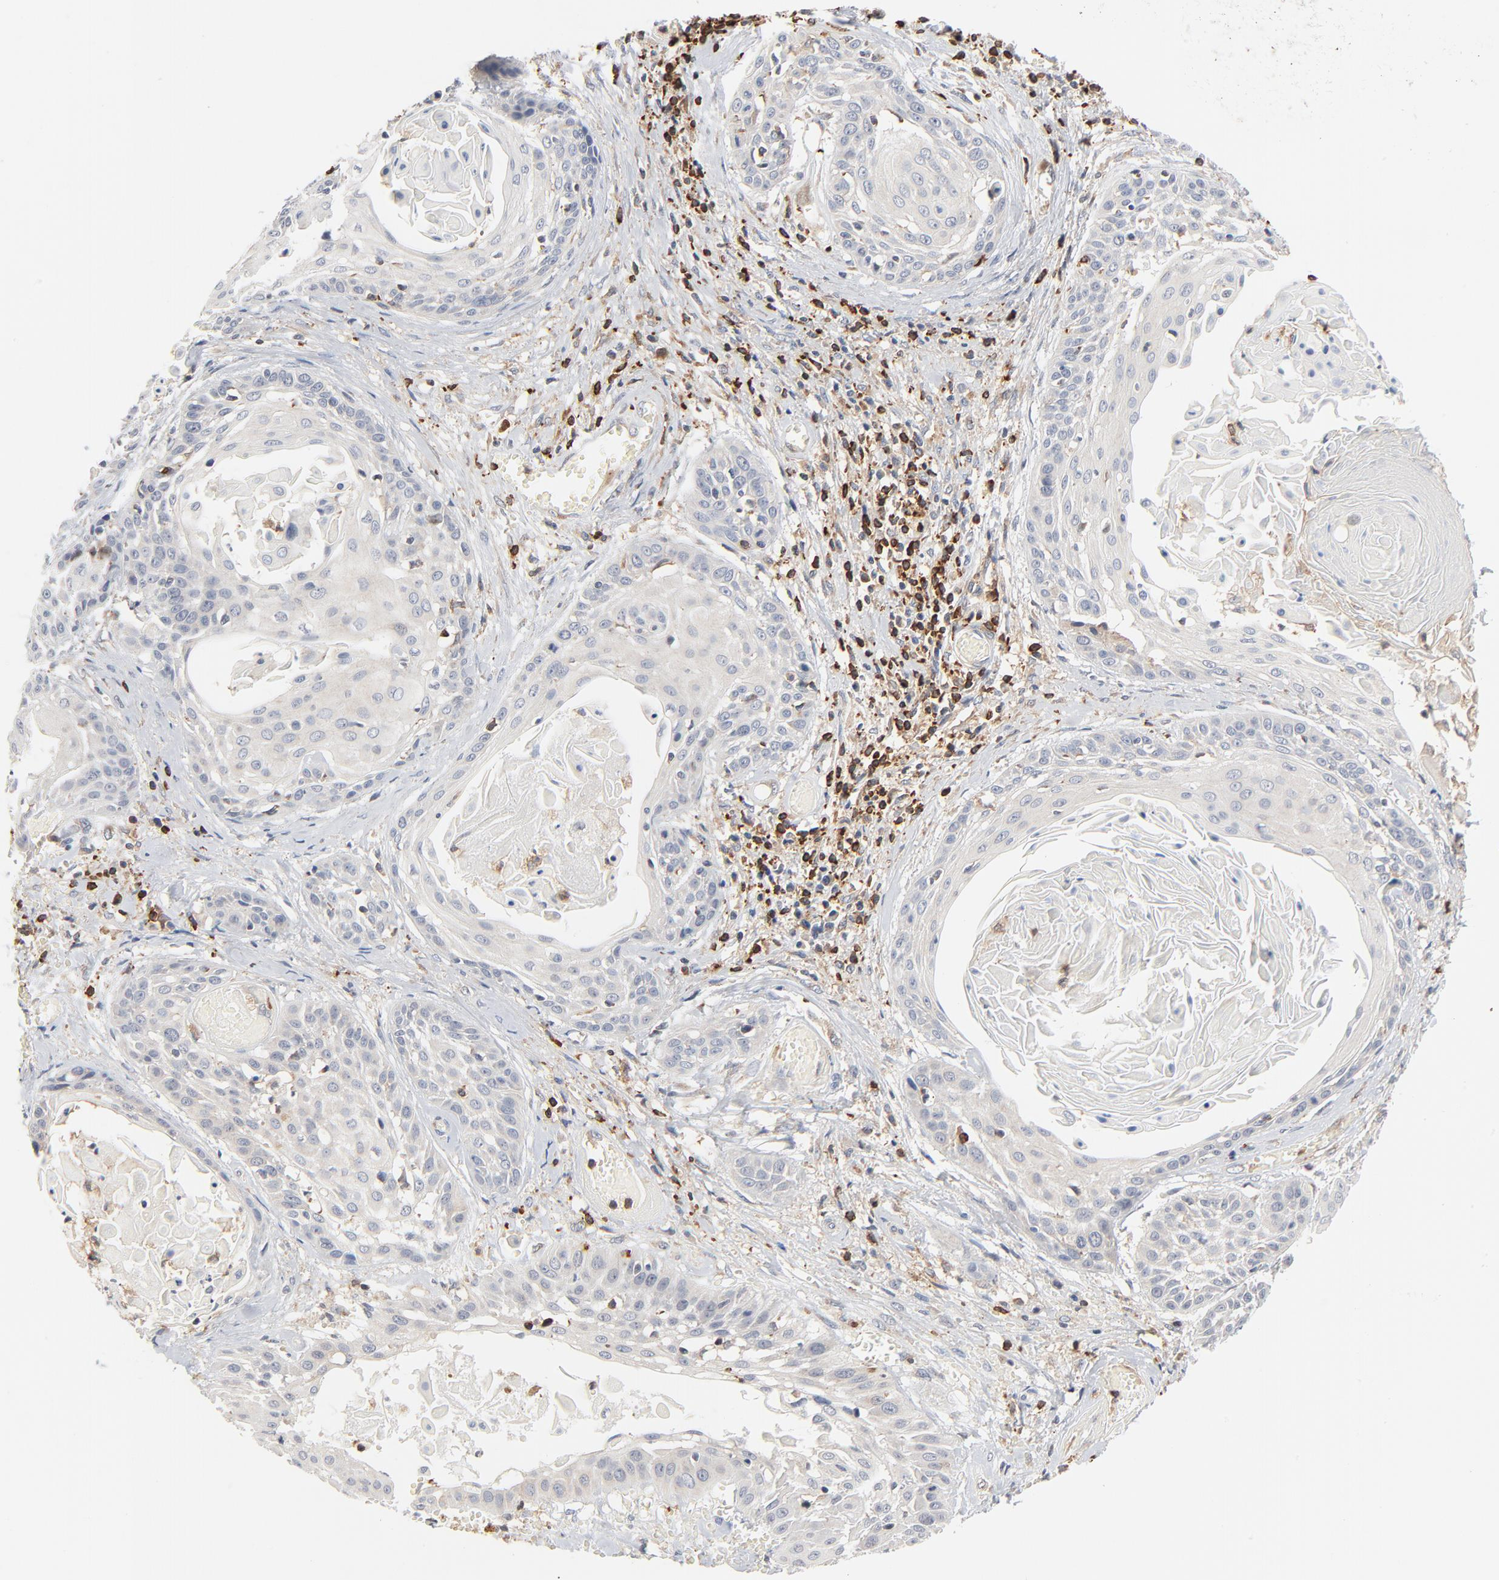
{"staining": {"intensity": "negative", "quantity": "none", "location": "none"}, "tissue": "cervical cancer", "cell_type": "Tumor cells", "image_type": "cancer", "snomed": [{"axis": "morphology", "description": "Squamous cell carcinoma, NOS"}, {"axis": "topography", "description": "Cervix"}], "caption": "DAB (3,3'-diaminobenzidine) immunohistochemical staining of human cervical squamous cell carcinoma exhibits no significant staining in tumor cells.", "gene": "SH3KBP1", "patient": {"sex": "female", "age": 57}}